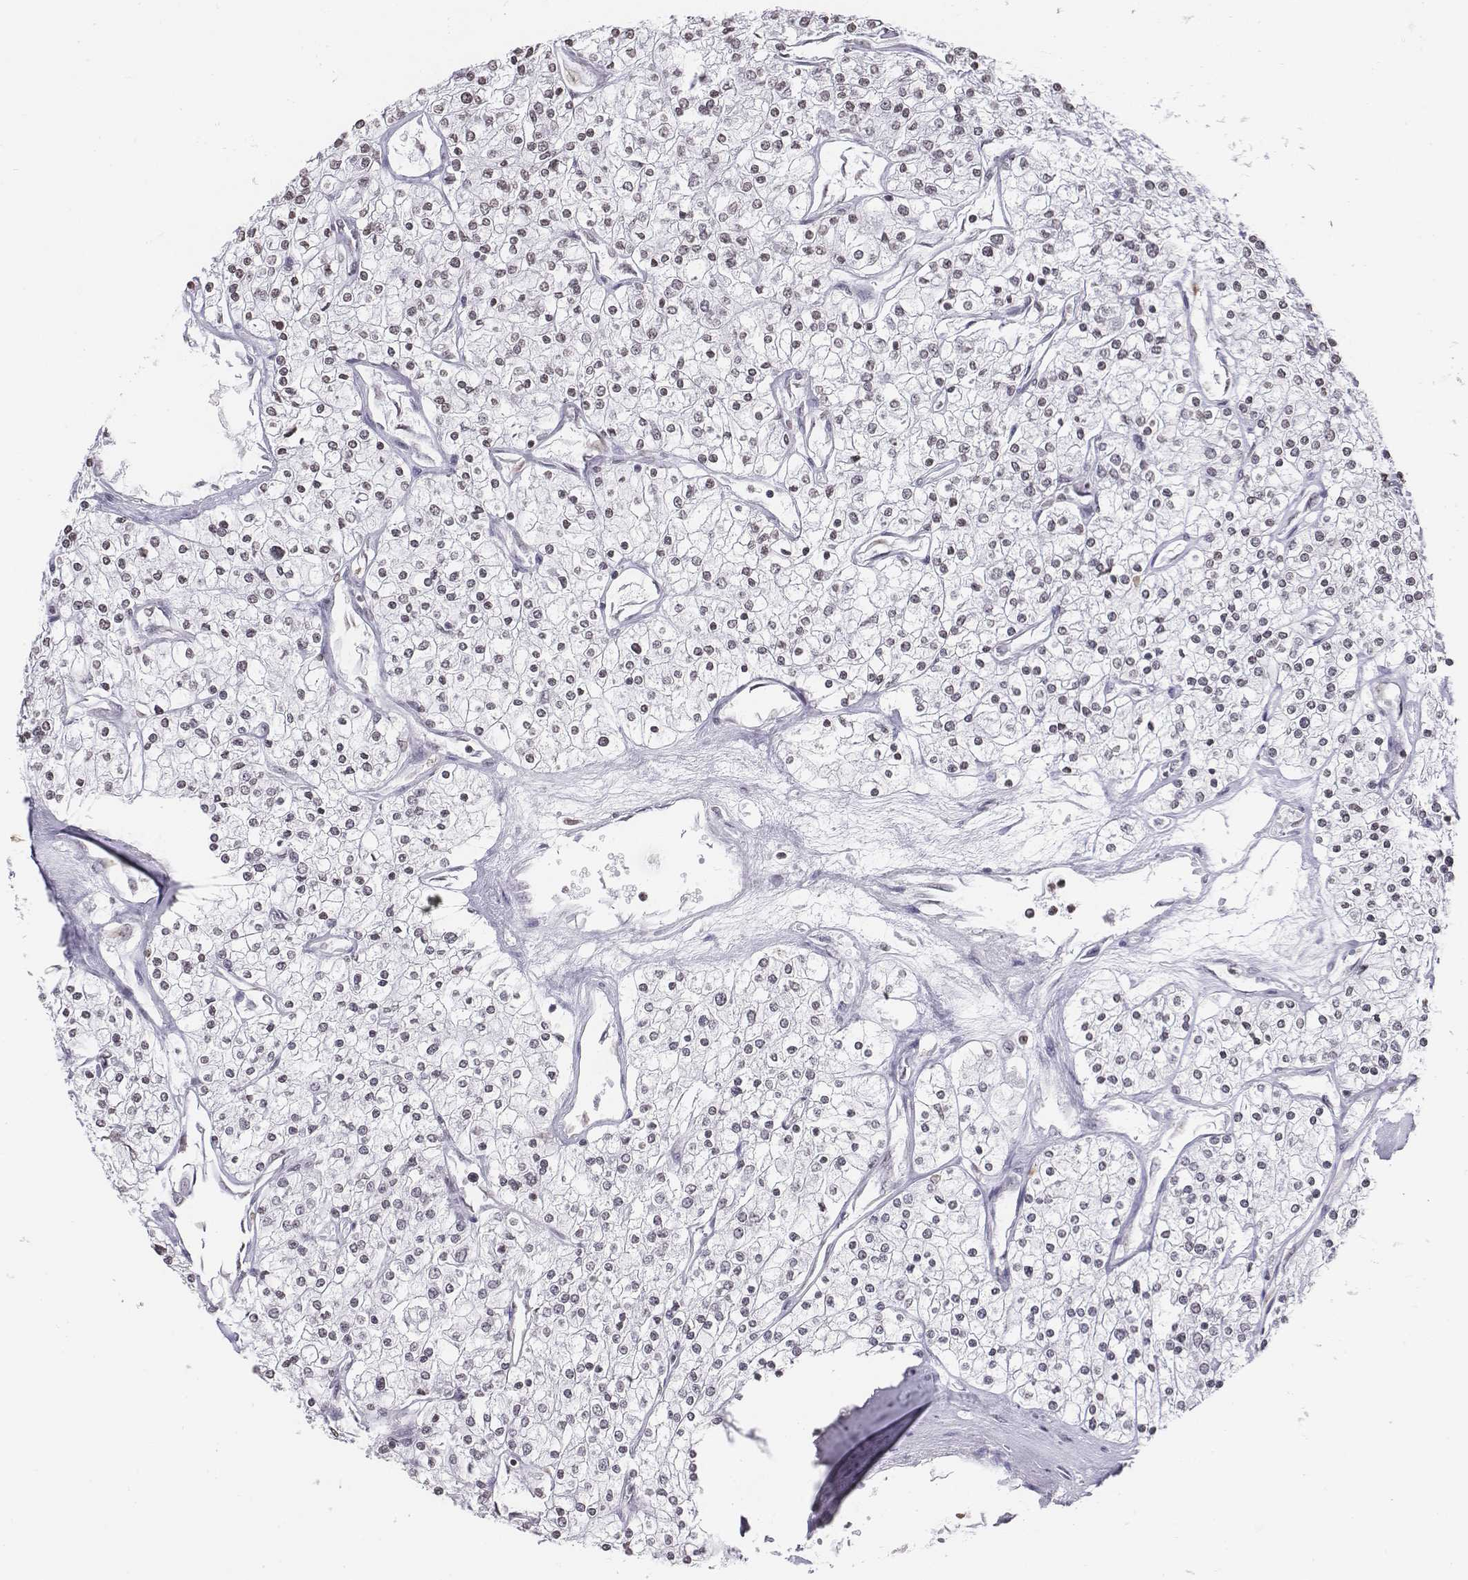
{"staining": {"intensity": "negative", "quantity": "none", "location": "none"}, "tissue": "renal cancer", "cell_type": "Tumor cells", "image_type": "cancer", "snomed": [{"axis": "morphology", "description": "Adenocarcinoma, NOS"}, {"axis": "topography", "description": "Kidney"}], "caption": "IHC of human renal cancer displays no staining in tumor cells.", "gene": "BARHL1", "patient": {"sex": "male", "age": 80}}